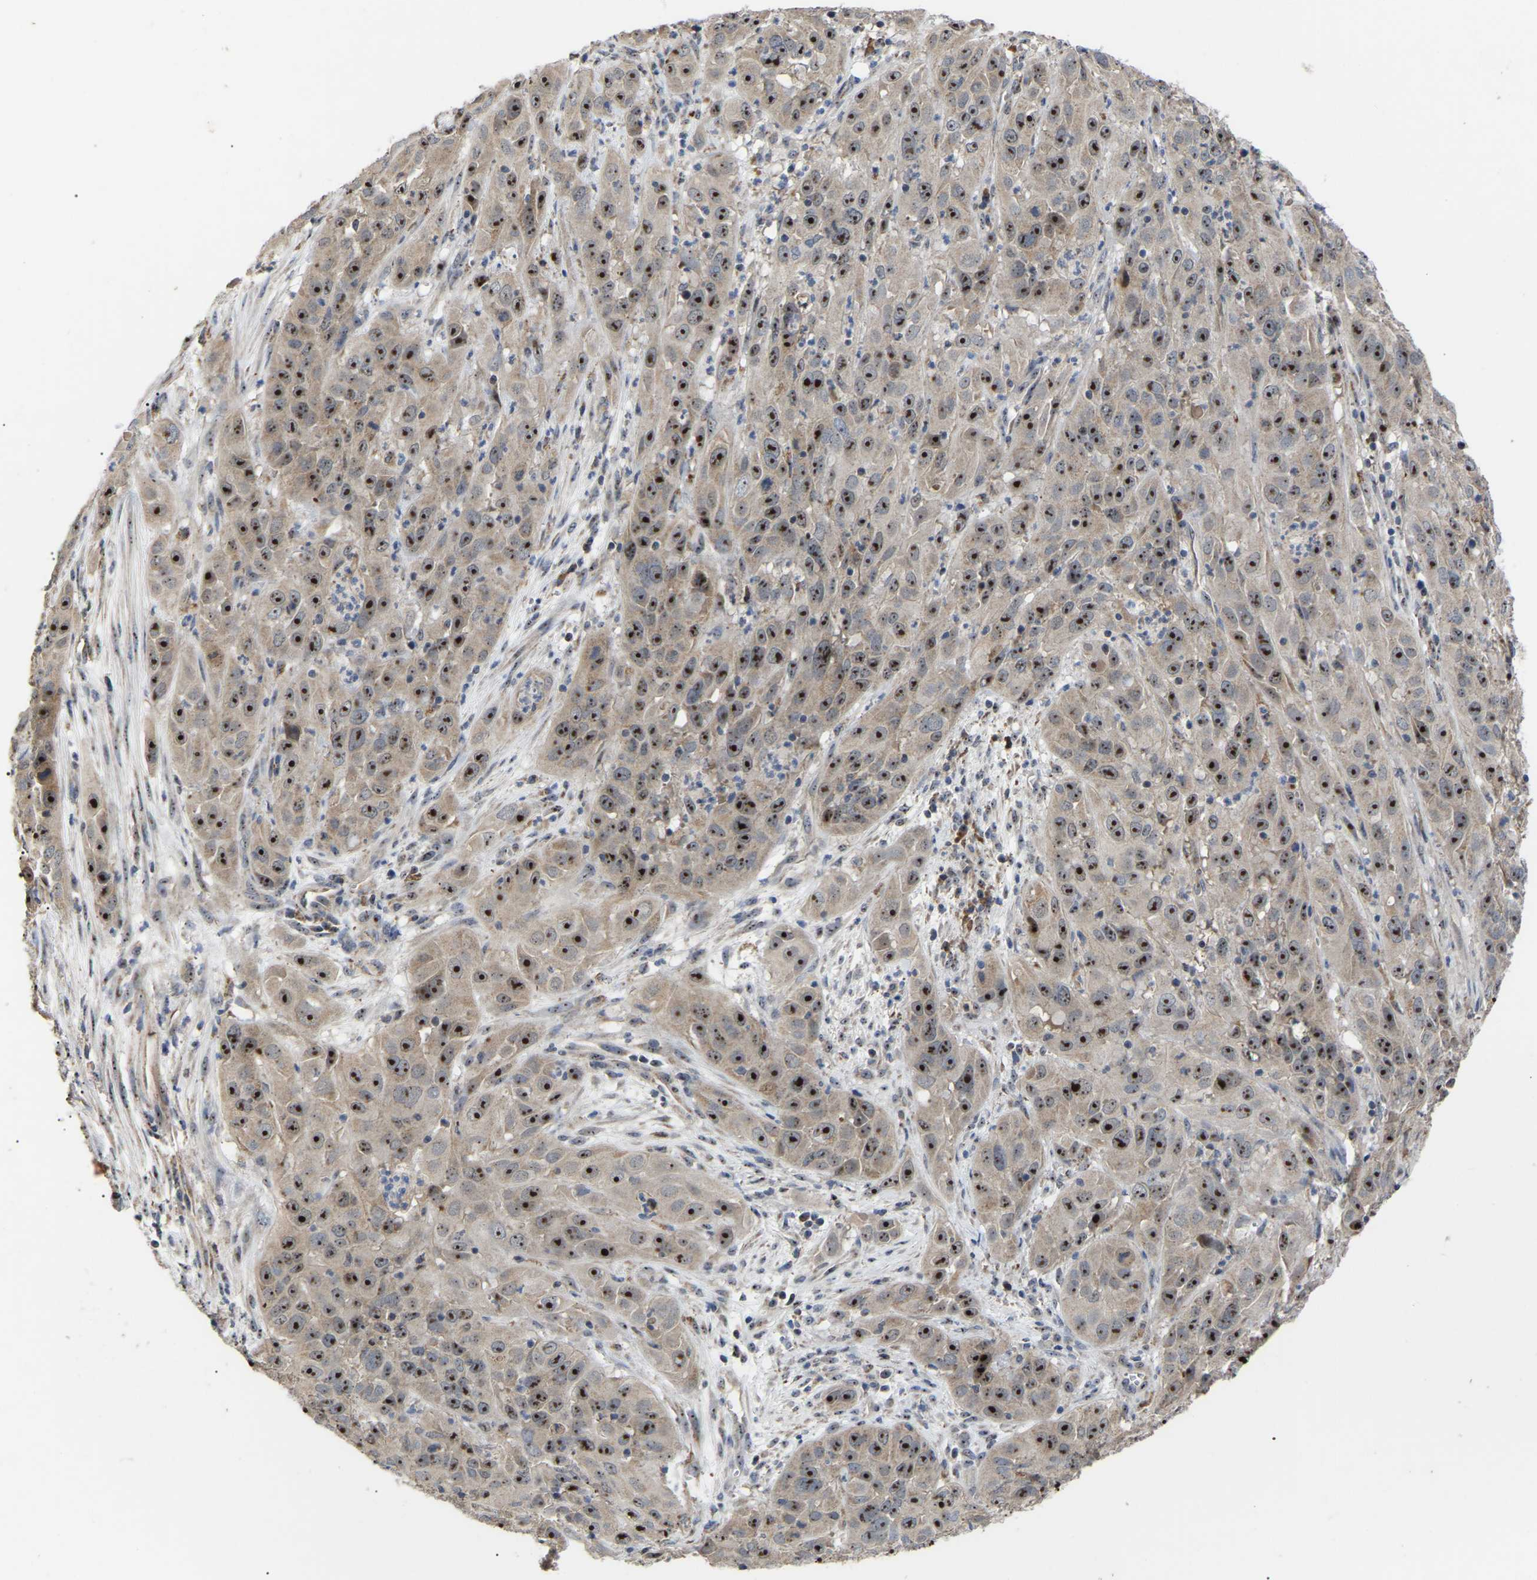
{"staining": {"intensity": "strong", "quantity": ">75%", "location": "nuclear"}, "tissue": "cervical cancer", "cell_type": "Tumor cells", "image_type": "cancer", "snomed": [{"axis": "morphology", "description": "Squamous cell carcinoma, NOS"}, {"axis": "topography", "description": "Cervix"}], "caption": "Immunohistochemistry (IHC) photomicrograph of human cervical cancer (squamous cell carcinoma) stained for a protein (brown), which shows high levels of strong nuclear positivity in approximately >75% of tumor cells.", "gene": "NOP53", "patient": {"sex": "female", "age": 32}}